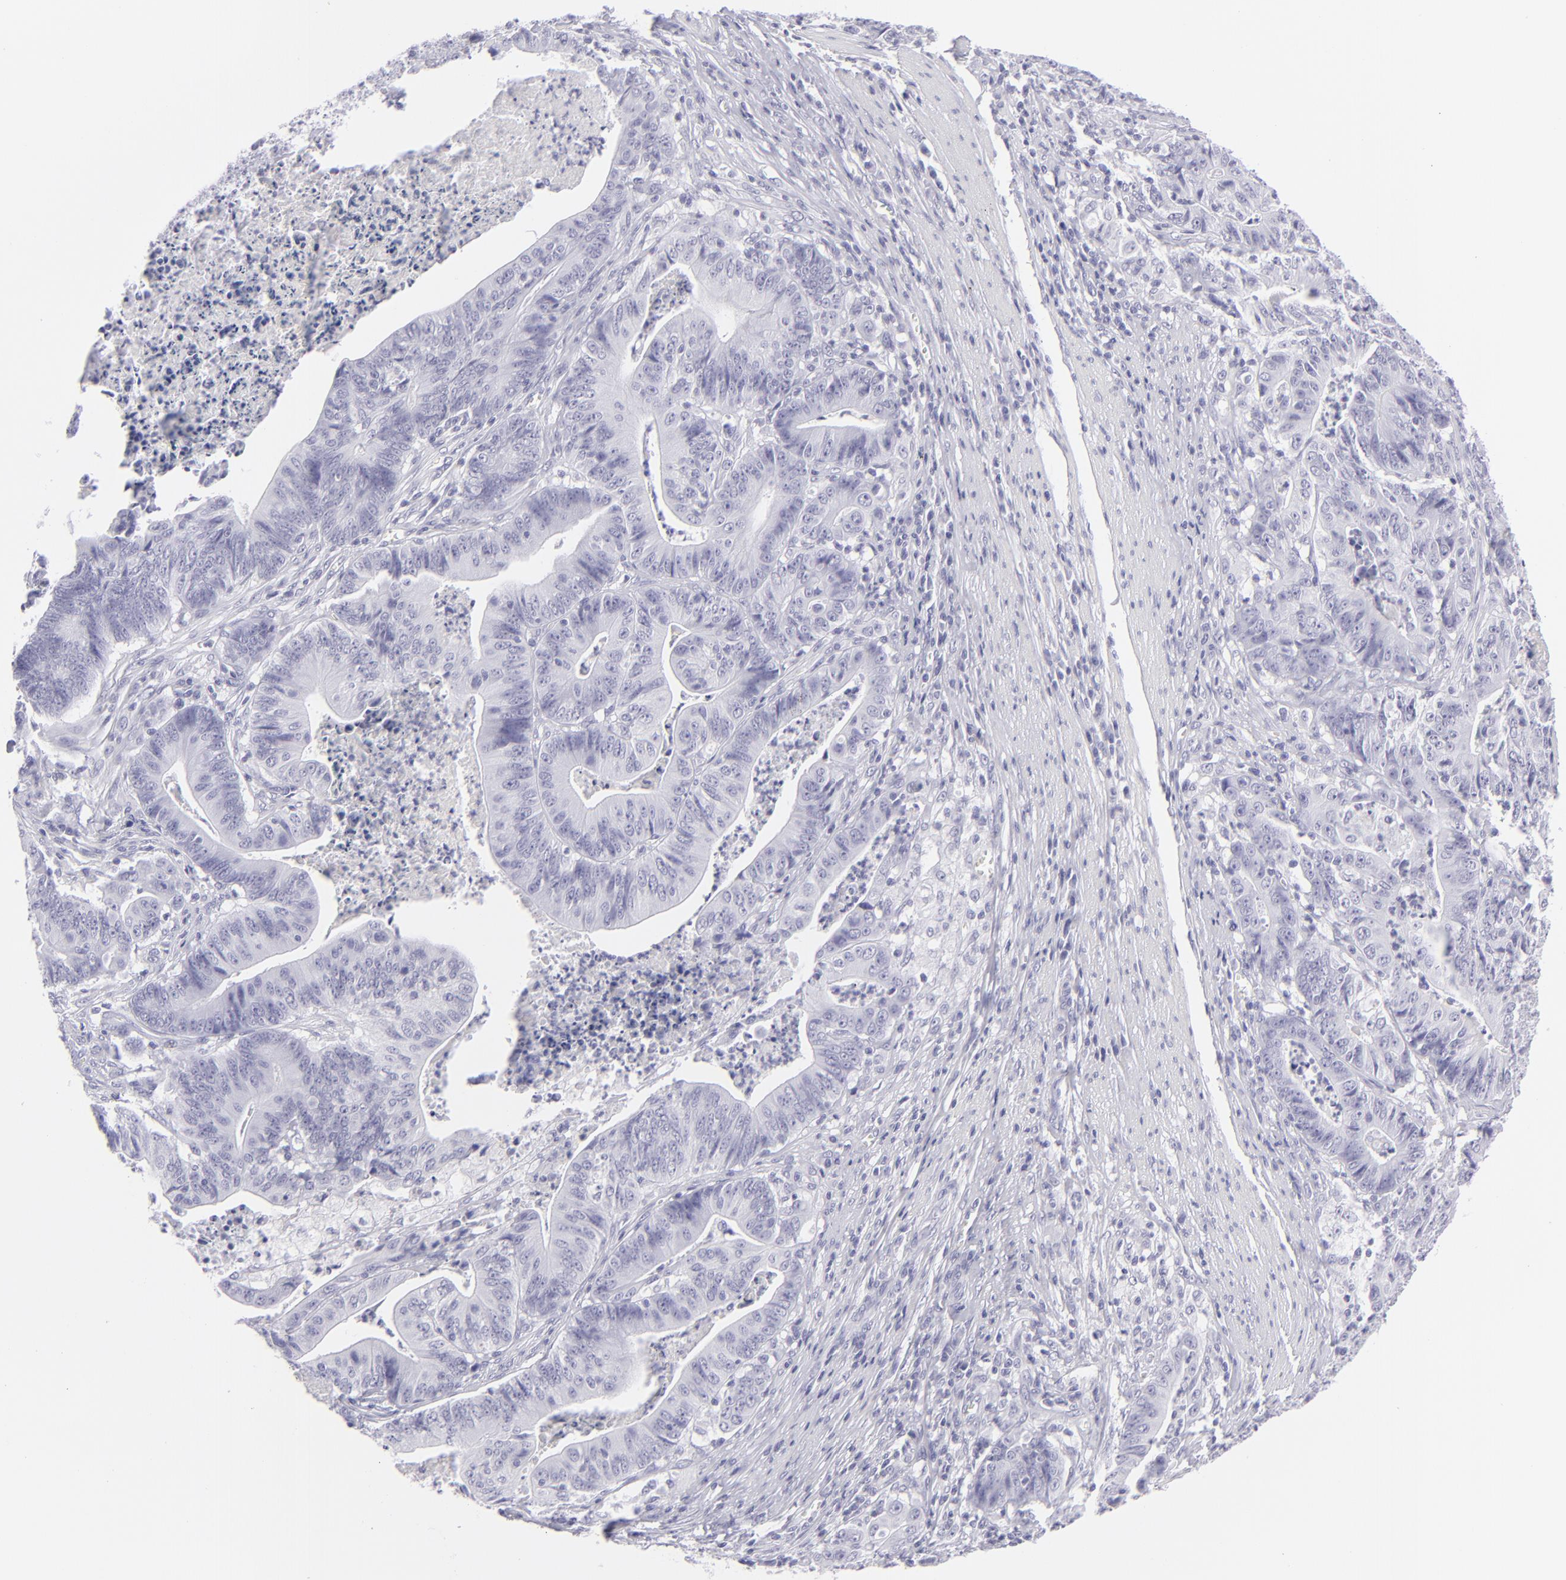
{"staining": {"intensity": "negative", "quantity": "none", "location": "none"}, "tissue": "stomach cancer", "cell_type": "Tumor cells", "image_type": "cancer", "snomed": [{"axis": "morphology", "description": "Adenocarcinoma, NOS"}, {"axis": "topography", "description": "Stomach, lower"}], "caption": "This is a photomicrograph of IHC staining of stomach adenocarcinoma, which shows no staining in tumor cells.", "gene": "FCER2", "patient": {"sex": "female", "age": 86}}